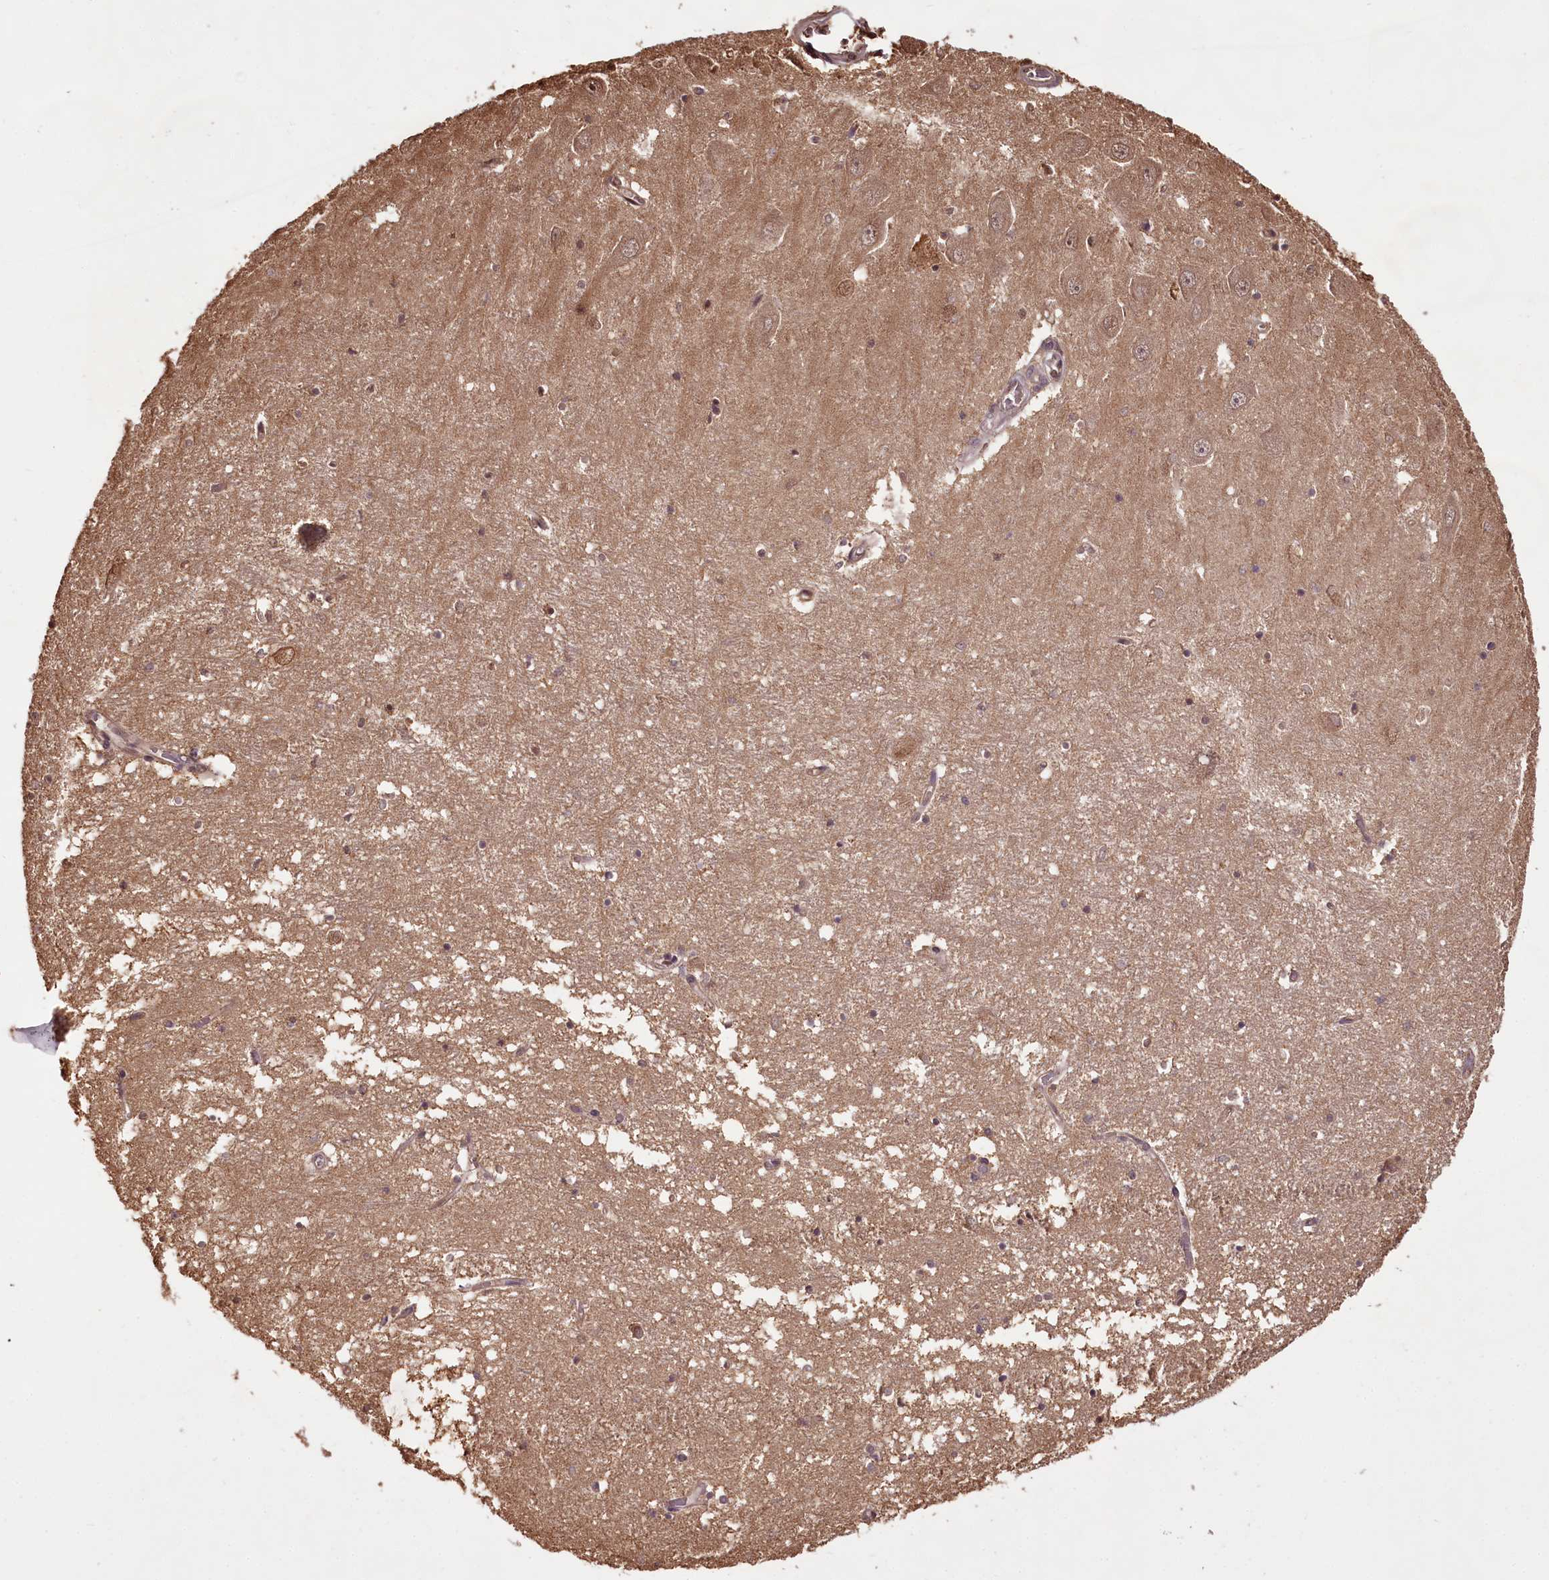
{"staining": {"intensity": "moderate", "quantity": "<25%", "location": "cytoplasmic/membranous,nuclear"}, "tissue": "hippocampus", "cell_type": "Glial cells", "image_type": "normal", "snomed": [{"axis": "morphology", "description": "Normal tissue, NOS"}, {"axis": "topography", "description": "Hippocampus"}], "caption": "IHC of normal human hippocampus demonstrates low levels of moderate cytoplasmic/membranous,nuclear expression in approximately <25% of glial cells.", "gene": "NPRL2", "patient": {"sex": "male", "age": 70}}